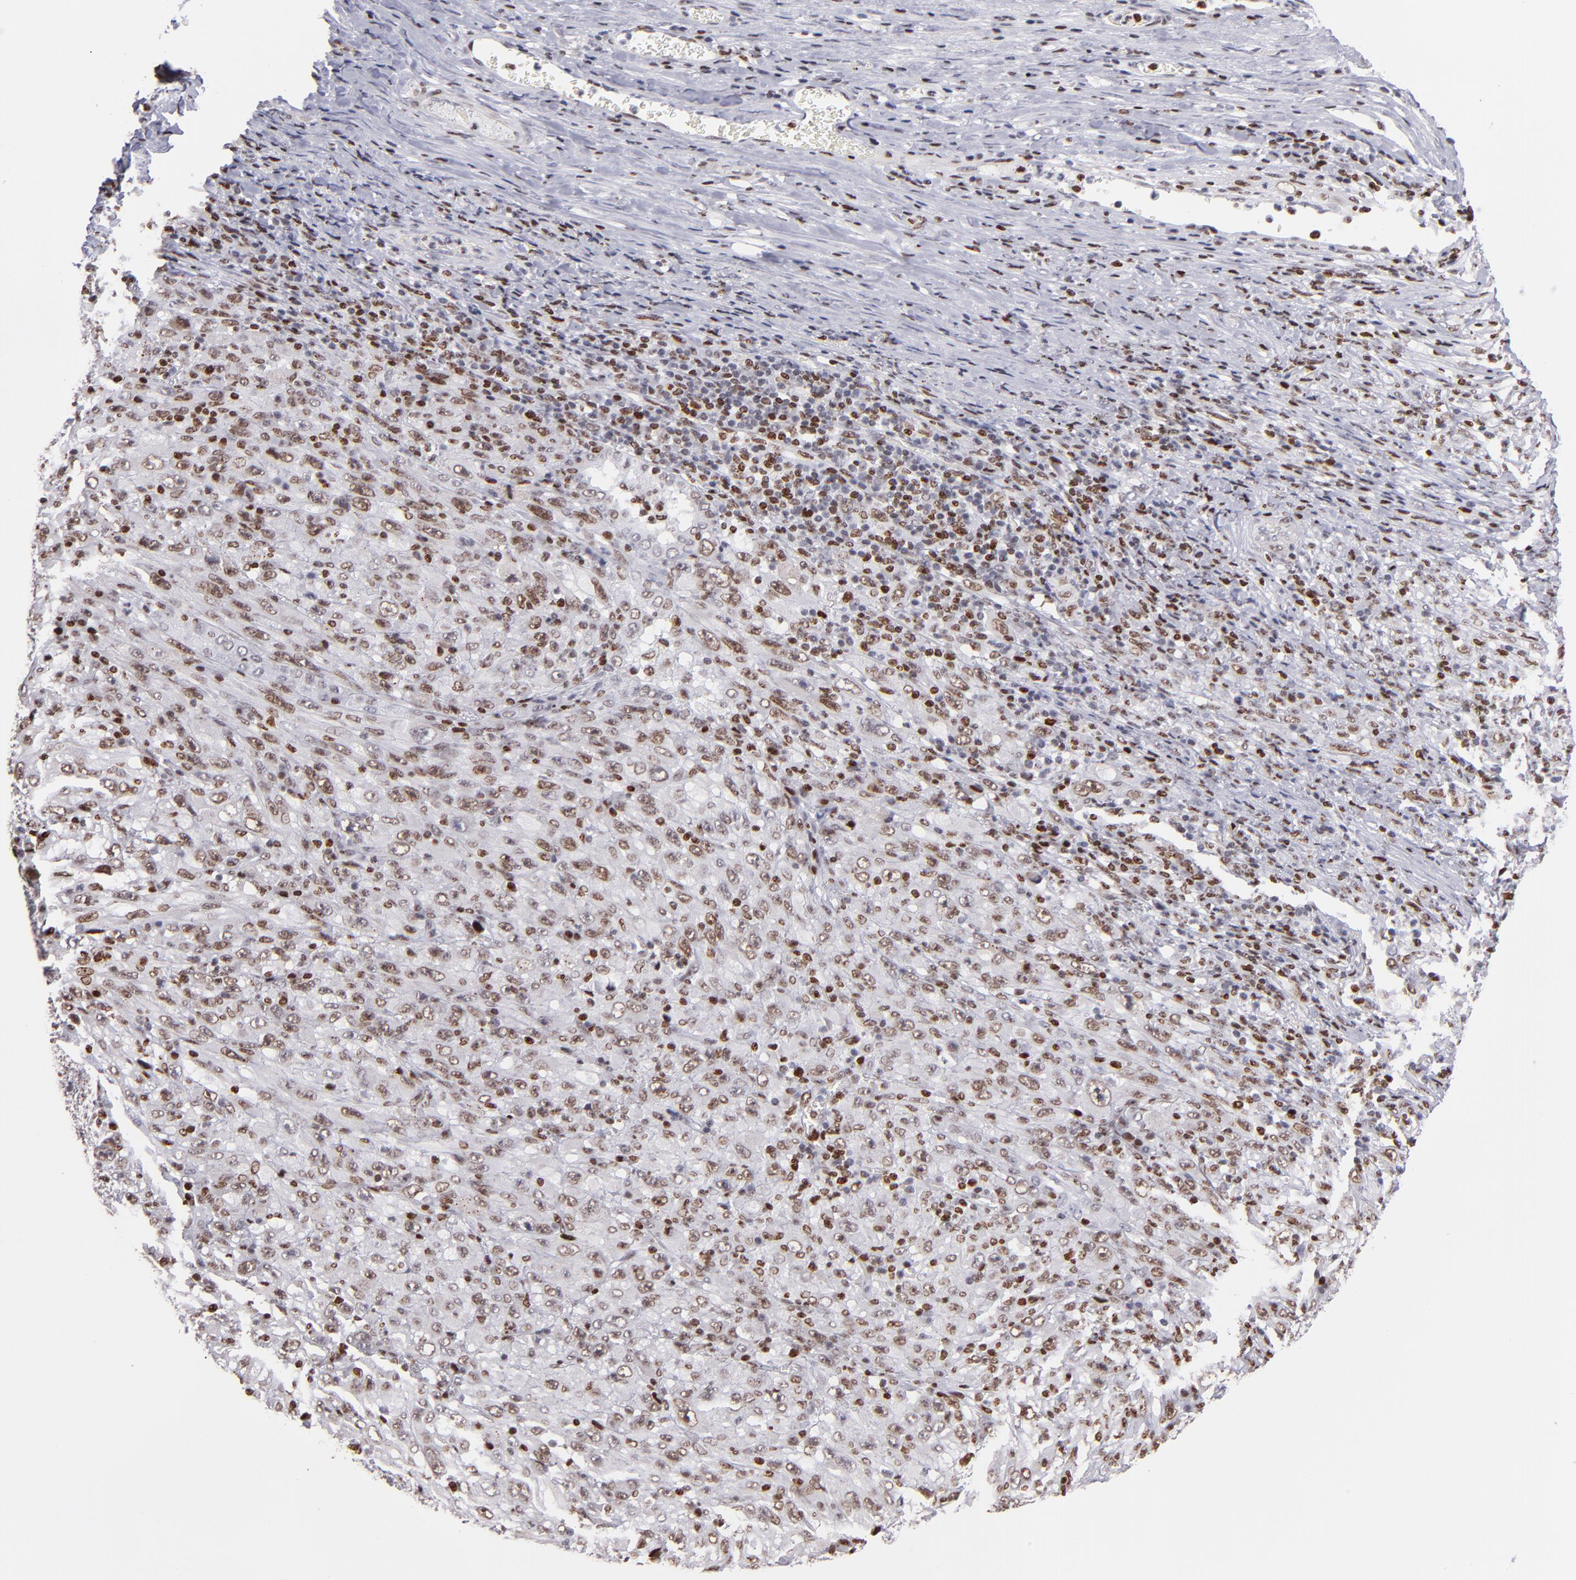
{"staining": {"intensity": "moderate", "quantity": "25%-75%", "location": "nuclear"}, "tissue": "melanoma", "cell_type": "Tumor cells", "image_type": "cancer", "snomed": [{"axis": "morphology", "description": "Malignant melanoma, Metastatic site"}, {"axis": "topography", "description": "Skin"}], "caption": "This is an image of immunohistochemistry (IHC) staining of melanoma, which shows moderate positivity in the nuclear of tumor cells.", "gene": "POLA1", "patient": {"sex": "female", "age": 56}}